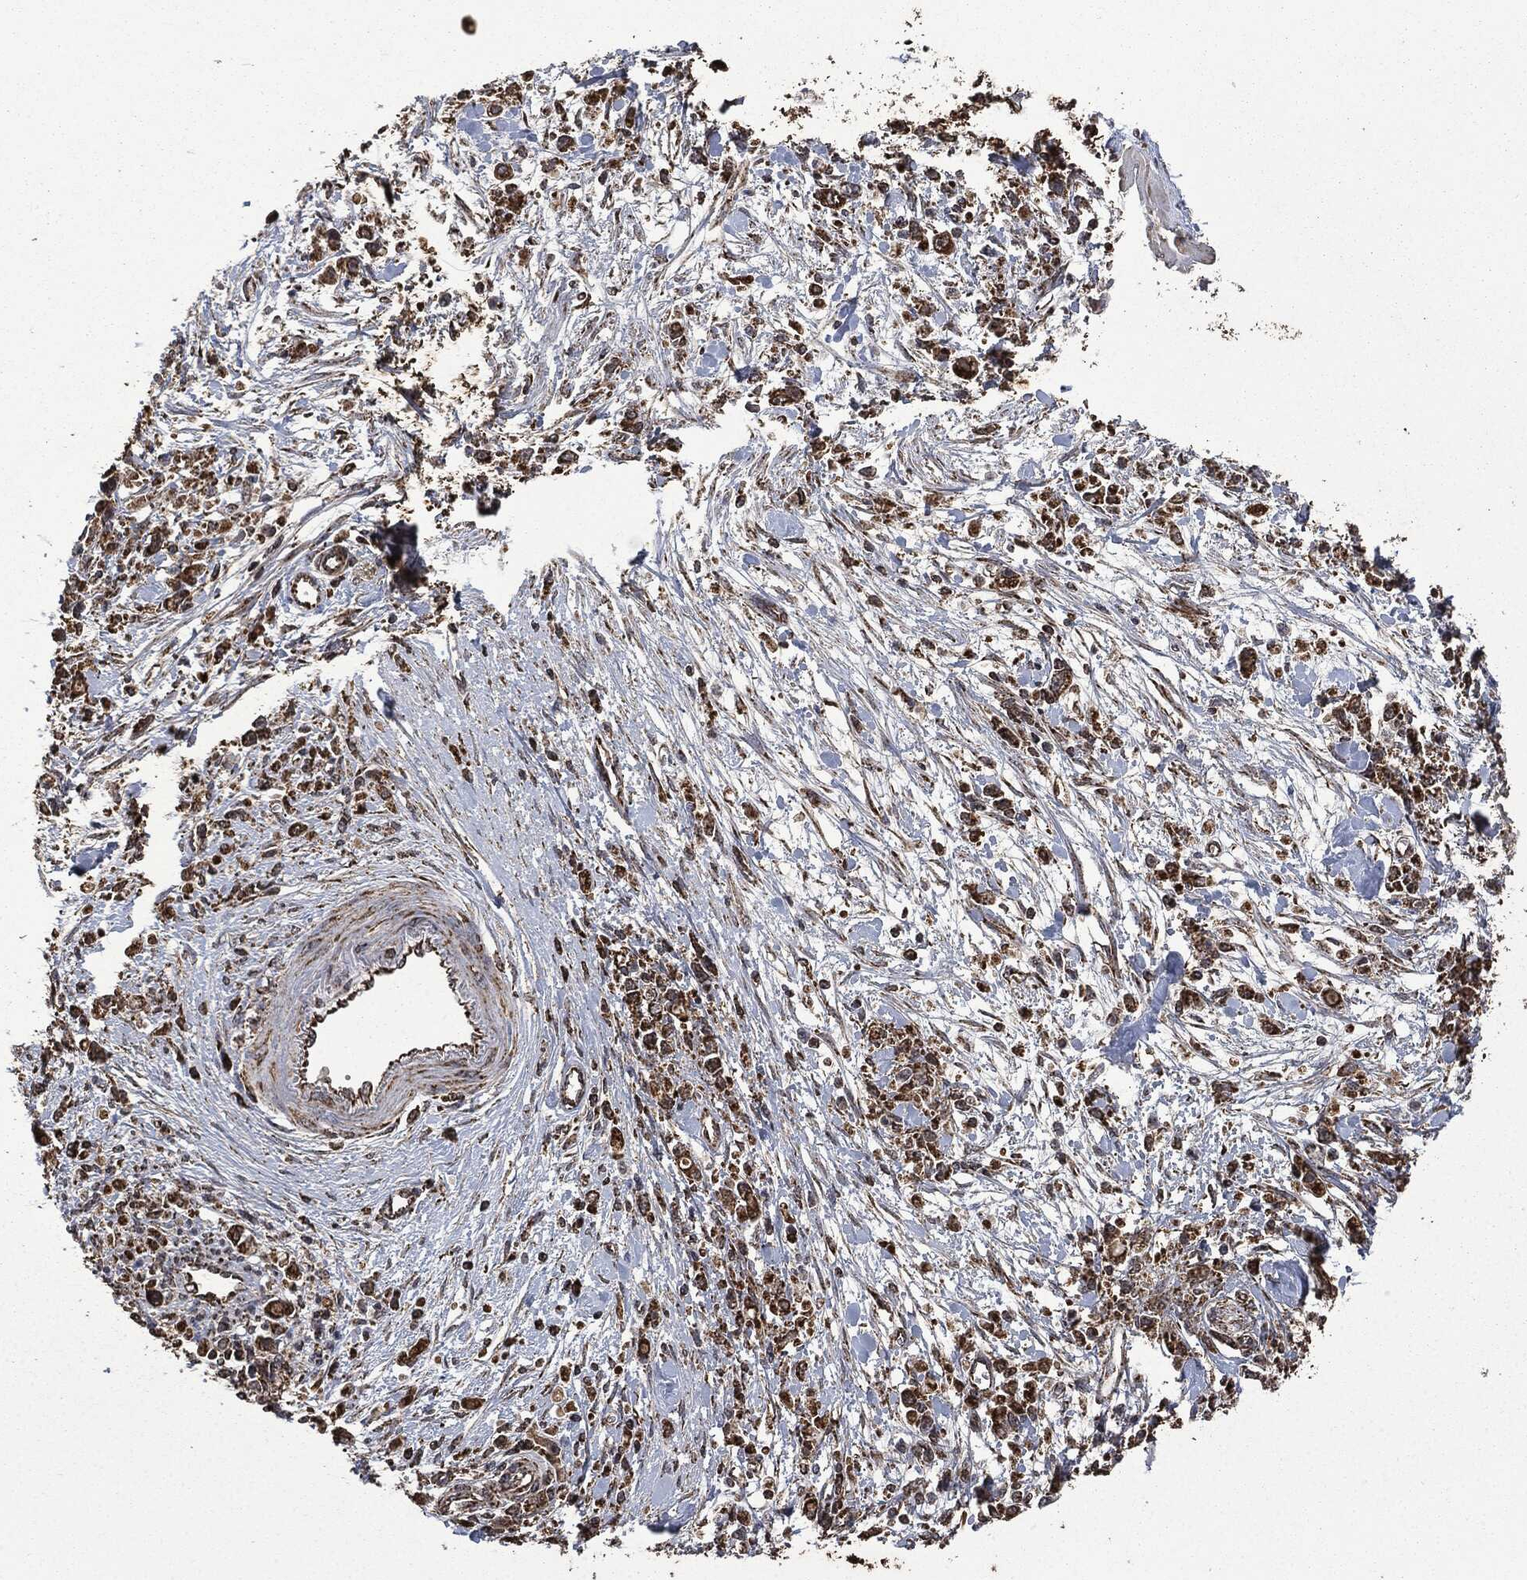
{"staining": {"intensity": "strong", "quantity": ">75%", "location": "cytoplasmic/membranous"}, "tissue": "stomach cancer", "cell_type": "Tumor cells", "image_type": "cancer", "snomed": [{"axis": "morphology", "description": "Adenocarcinoma, NOS"}, {"axis": "topography", "description": "Stomach"}], "caption": "Immunohistochemistry staining of stomach adenocarcinoma, which exhibits high levels of strong cytoplasmic/membranous positivity in approximately >75% of tumor cells indicating strong cytoplasmic/membranous protein positivity. The staining was performed using DAB (brown) for protein detection and nuclei were counterstained in hematoxylin (blue).", "gene": "LIG3", "patient": {"sex": "female", "age": 59}}